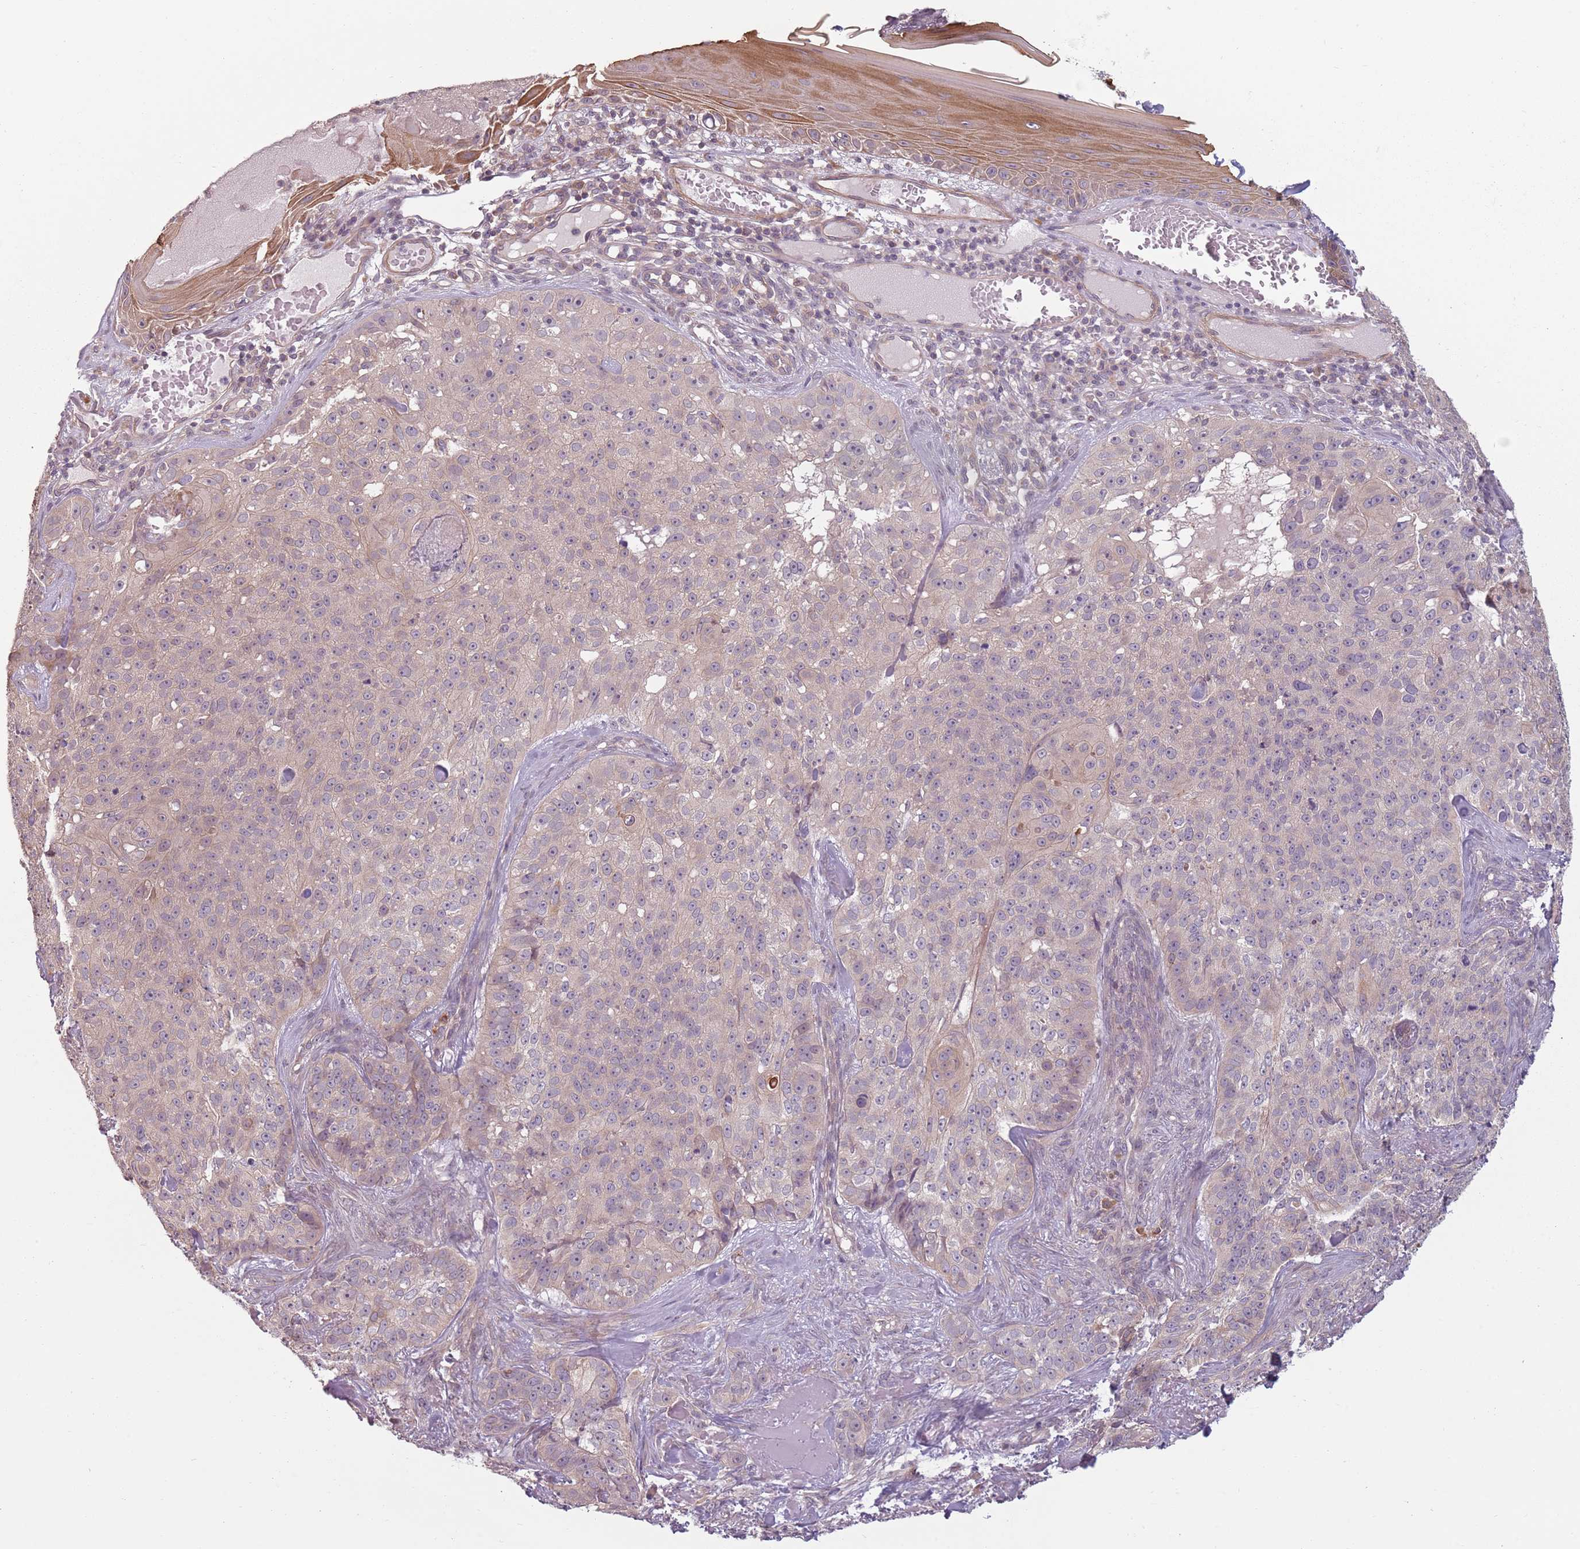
{"staining": {"intensity": "negative", "quantity": "none", "location": "none"}, "tissue": "skin cancer", "cell_type": "Tumor cells", "image_type": "cancer", "snomed": [{"axis": "morphology", "description": "Basal cell carcinoma"}, {"axis": "topography", "description": "Skin"}], "caption": "Tumor cells are negative for brown protein staining in basal cell carcinoma (skin). (DAB (3,3'-diaminobenzidine) immunohistochemistry with hematoxylin counter stain).", "gene": "TLCD2", "patient": {"sex": "female", "age": 92}}